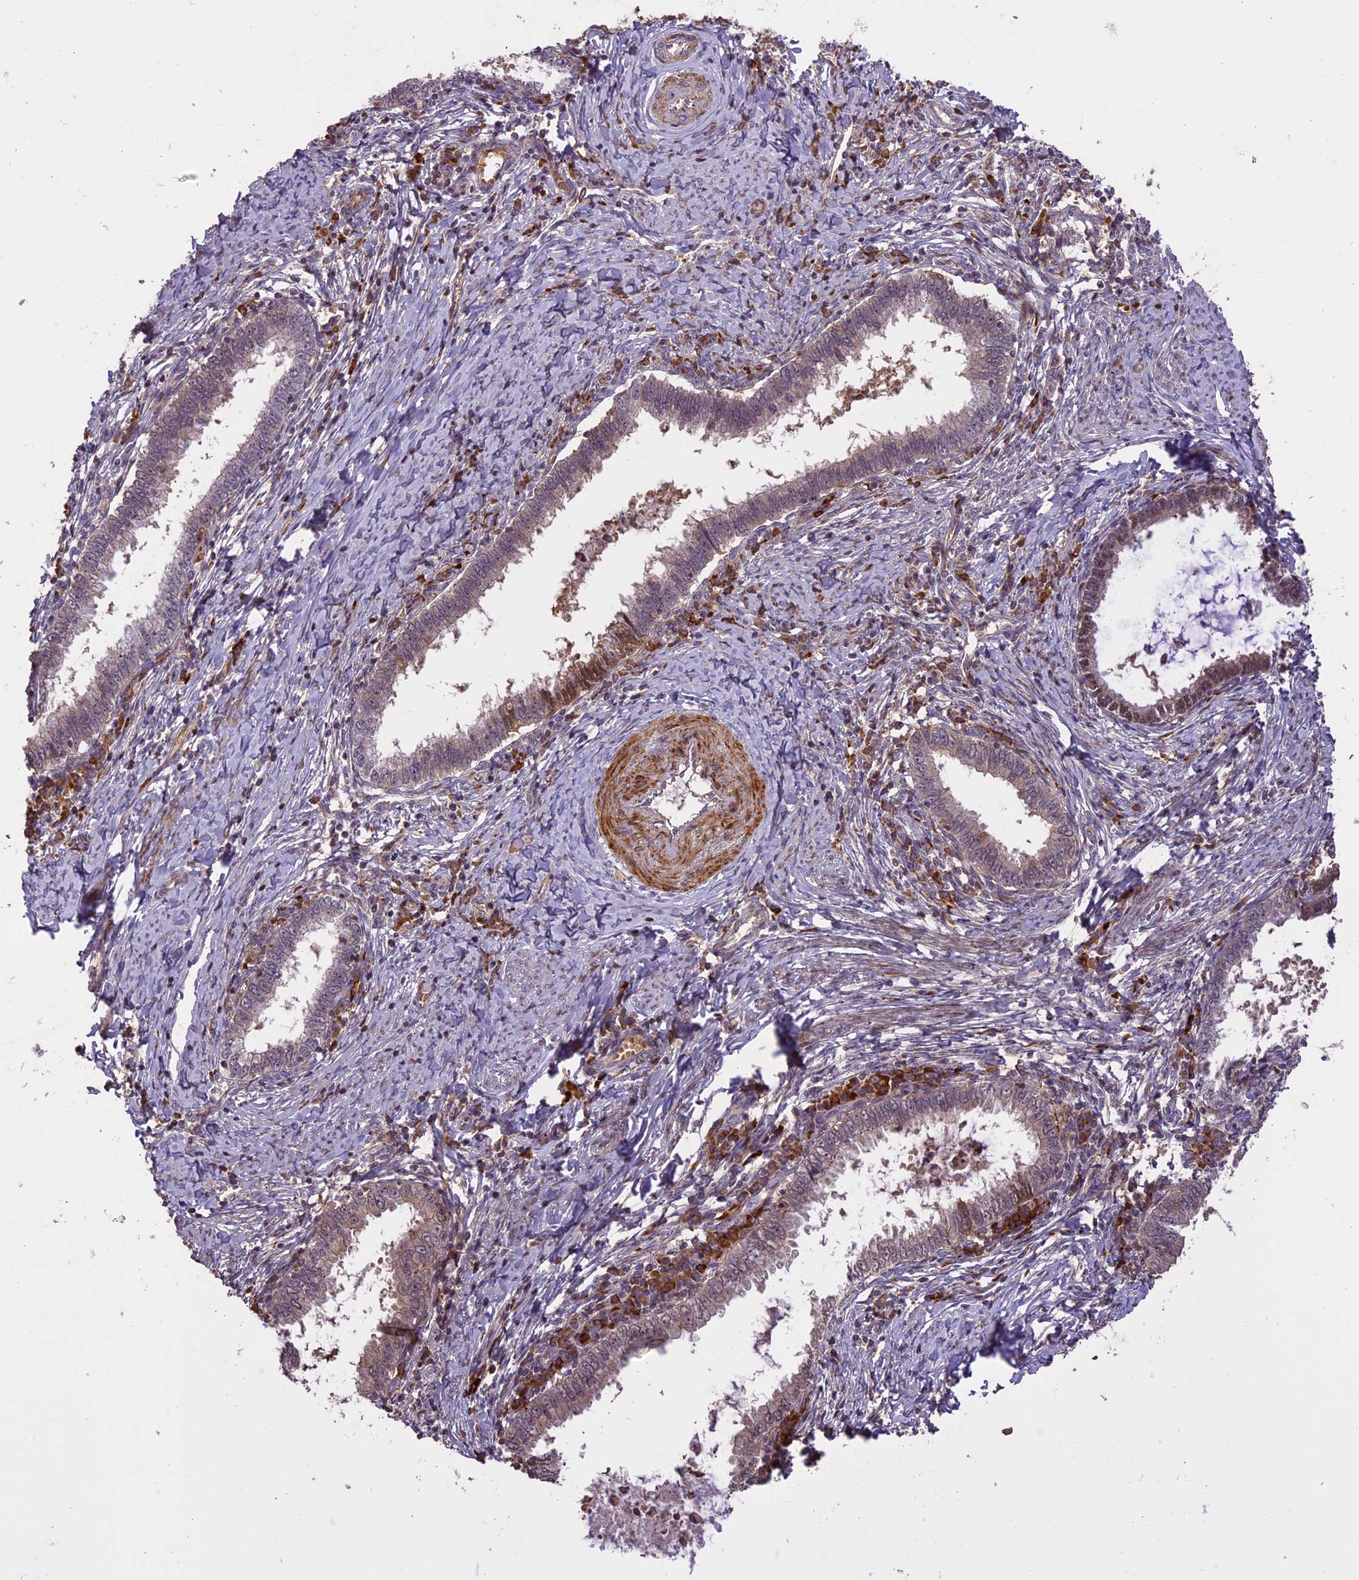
{"staining": {"intensity": "weak", "quantity": "25%-75%", "location": "cytoplasmic/membranous"}, "tissue": "cervical cancer", "cell_type": "Tumor cells", "image_type": "cancer", "snomed": [{"axis": "morphology", "description": "Adenocarcinoma, NOS"}, {"axis": "topography", "description": "Cervix"}], "caption": "Cervical adenocarcinoma stained for a protein (brown) demonstrates weak cytoplasmic/membranous positive positivity in about 25%-75% of tumor cells.", "gene": "ENHO", "patient": {"sex": "female", "age": 36}}